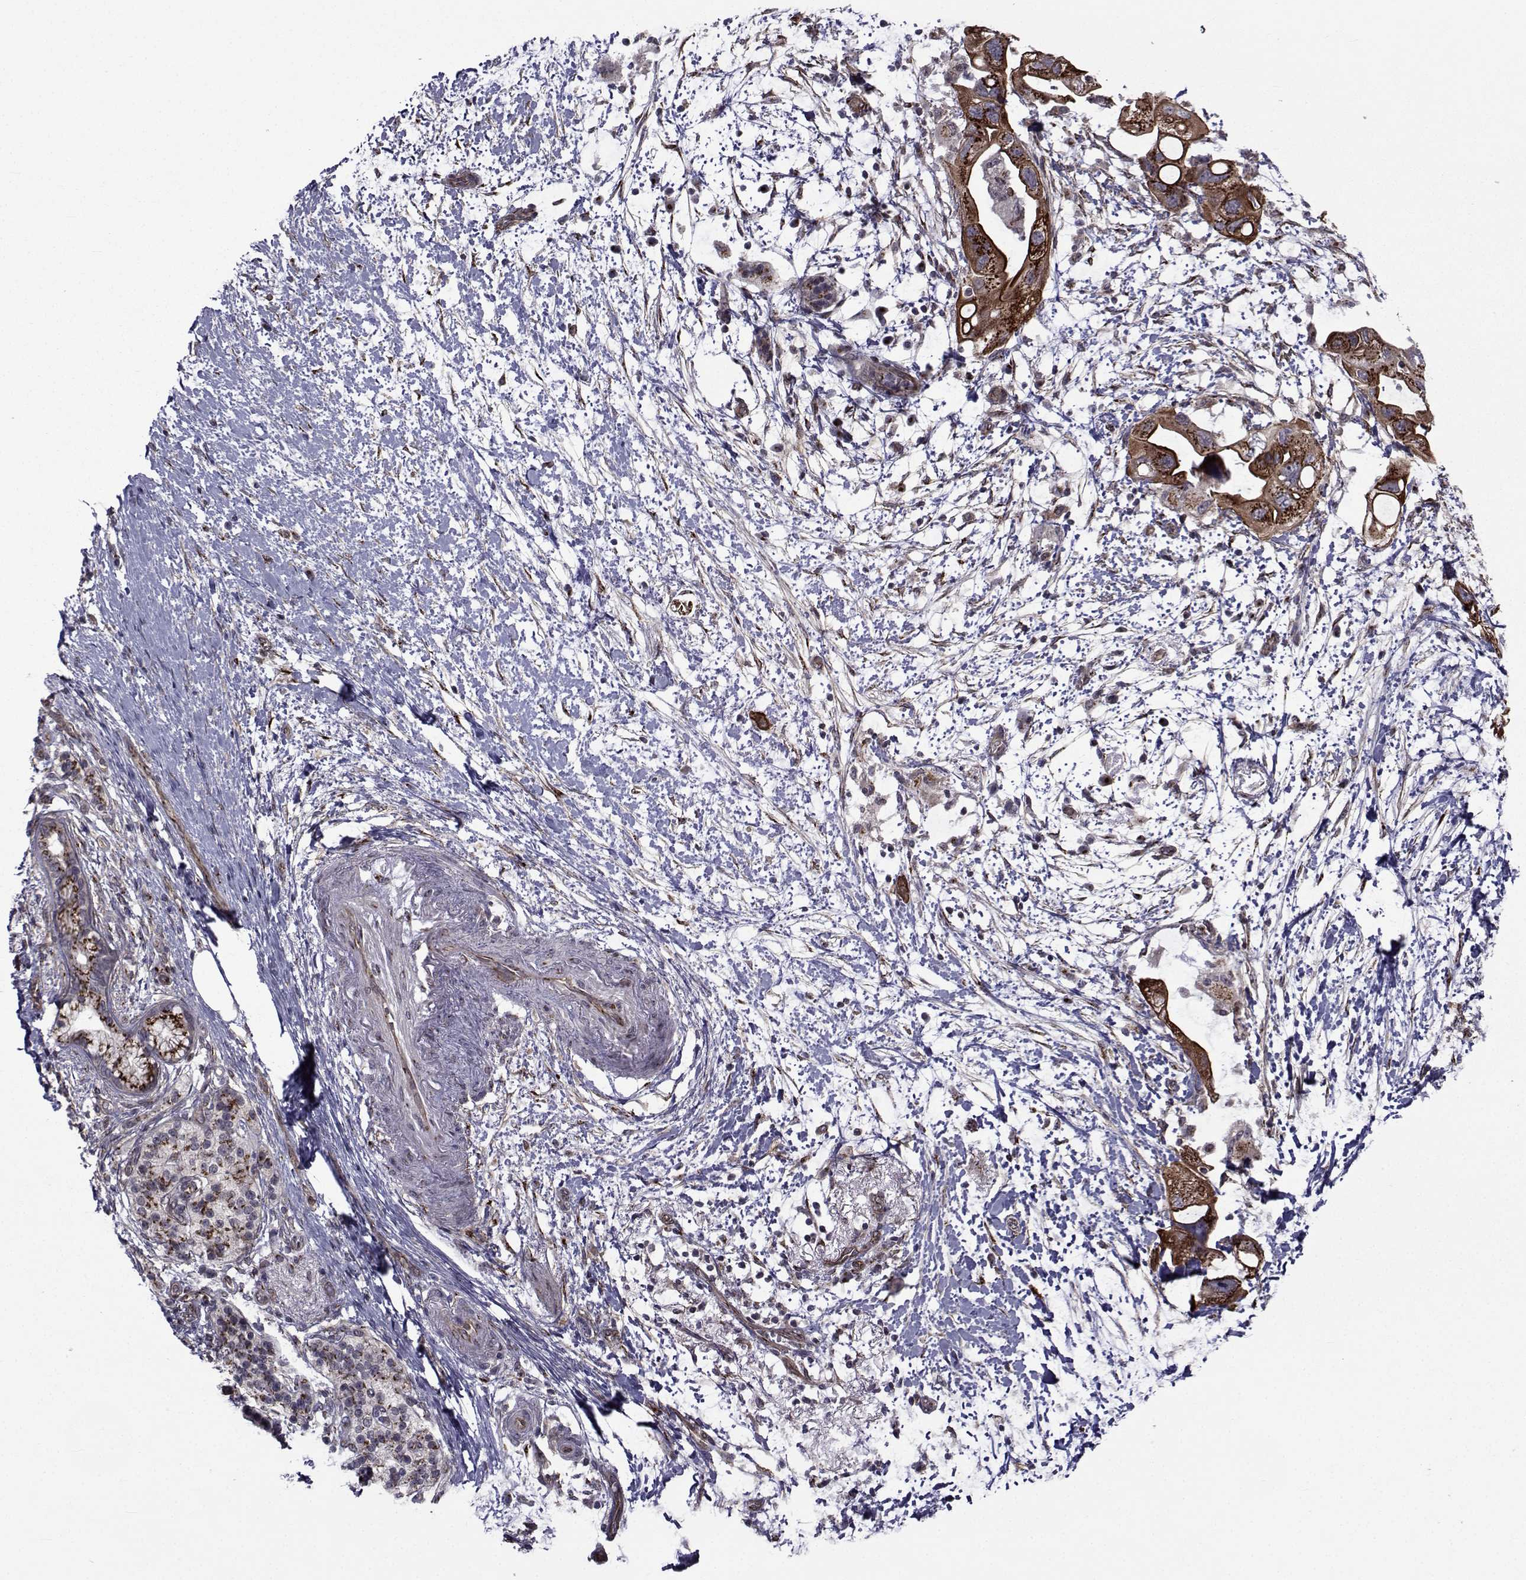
{"staining": {"intensity": "strong", "quantity": "25%-75%", "location": "cytoplasmic/membranous"}, "tissue": "pancreatic cancer", "cell_type": "Tumor cells", "image_type": "cancer", "snomed": [{"axis": "morphology", "description": "Adenocarcinoma, NOS"}, {"axis": "topography", "description": "Pancreas"}], "caption": "A histopathology image of human adenocarcinoma (pancreatic) stained for a protein shows strong cytoplasmic/membranous brown staining in tumor cells.", "gene": "ATP6V1C2", "patient": {"sex": "female", "age": 72}}